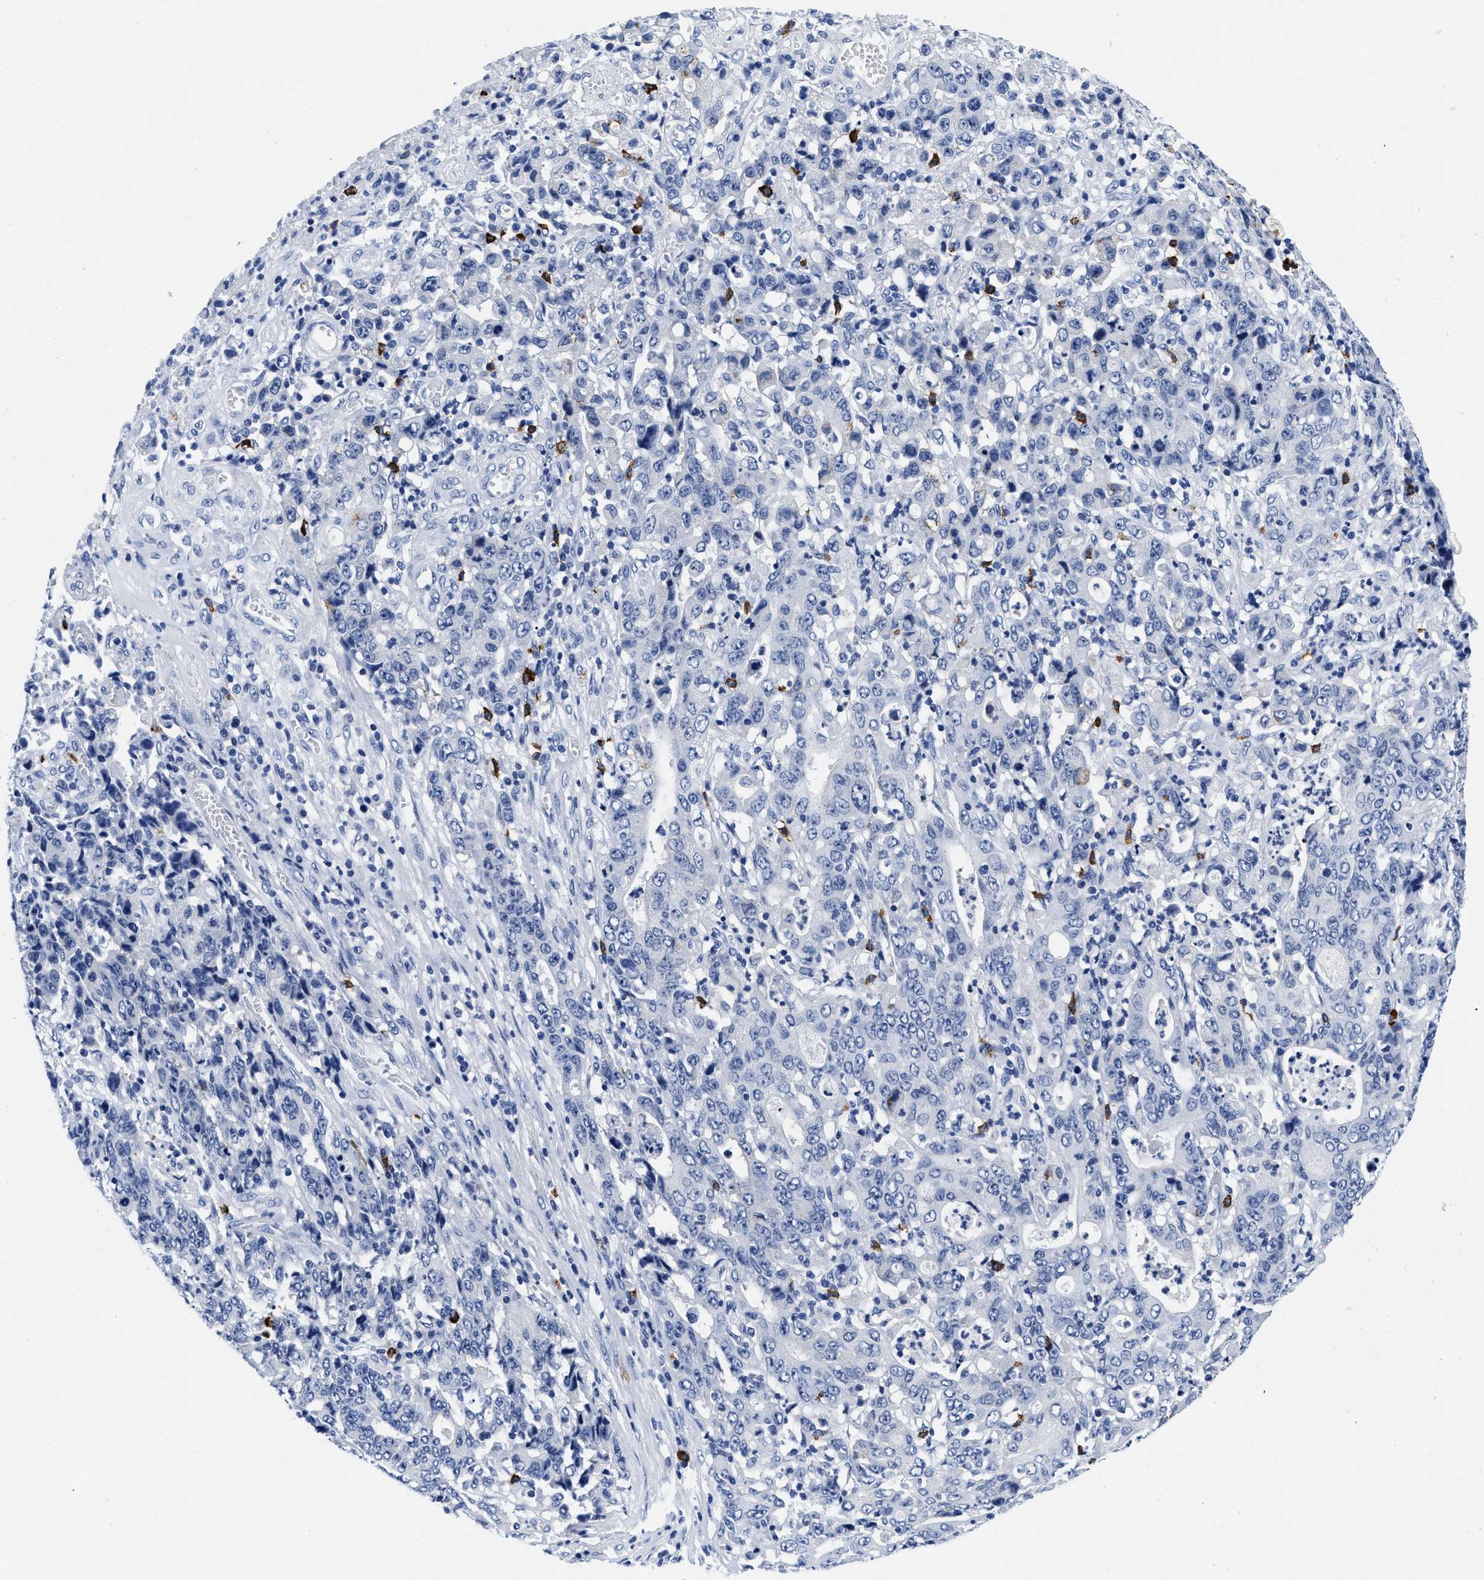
{"staining": {"intensity": "negative", "quantity": "none", "location": "none"}, "tissue": "stomach cancer", "cell_type": "Tumor cells", "image_type": "cancer", "snomed": [{"axis": "morphology", "description": "Adenocarcinoma, NOS"}, {"axis": "topography", "description": "Stomach, upper"}], "caption": "This is an immunohistochemistry micrograph of human stomach cancer (adenocarcinoma). There is no positivity in tumor cells.", "gene": "CER1", "patient": {"sex": "male", "age": 69}}